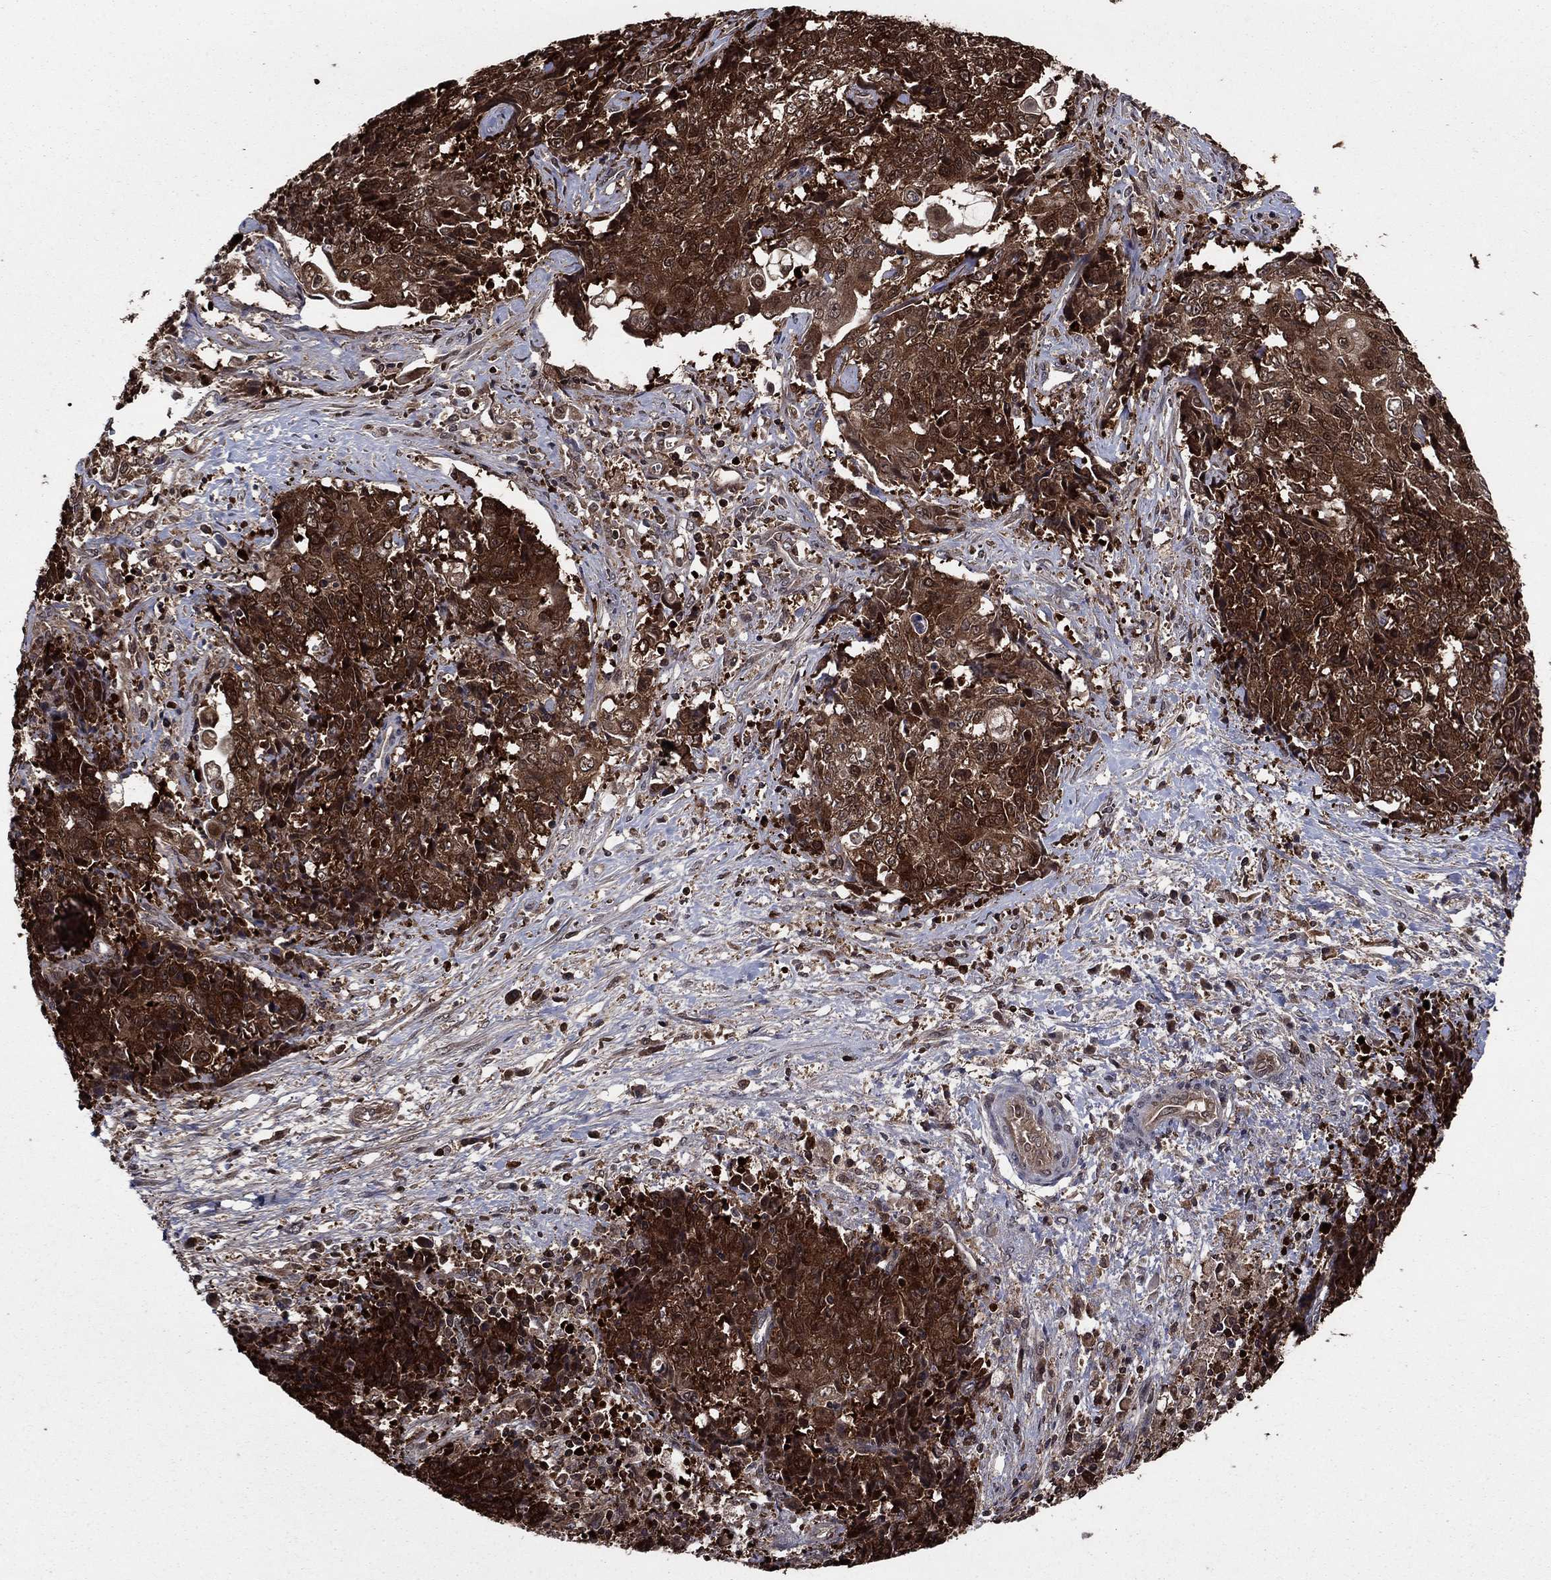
{"staining": {"intensity": "strong", "quantity": ">75%", "location": "cytoplasmic/membranous"}, "tissue": "ovarian cancer", "cell_type": "Tumor cells", "image_type": "cancer", "snomed": [{"axis": "morphology", "description": "Carcinoma, endometroid"}, {"axis": "topography", "description": "Ovary"}], "caption": "Immunohistochemistry (IHC) photomicrograph of human ovarian endometroid carcinoma stained for a protein (brown), which exhibits high levels of strong cytoplasmic/membranous expression in approximately >75% of tumor cells.", "gene": "CACYBP", "patient": {"sex": "female", "age": 42}}